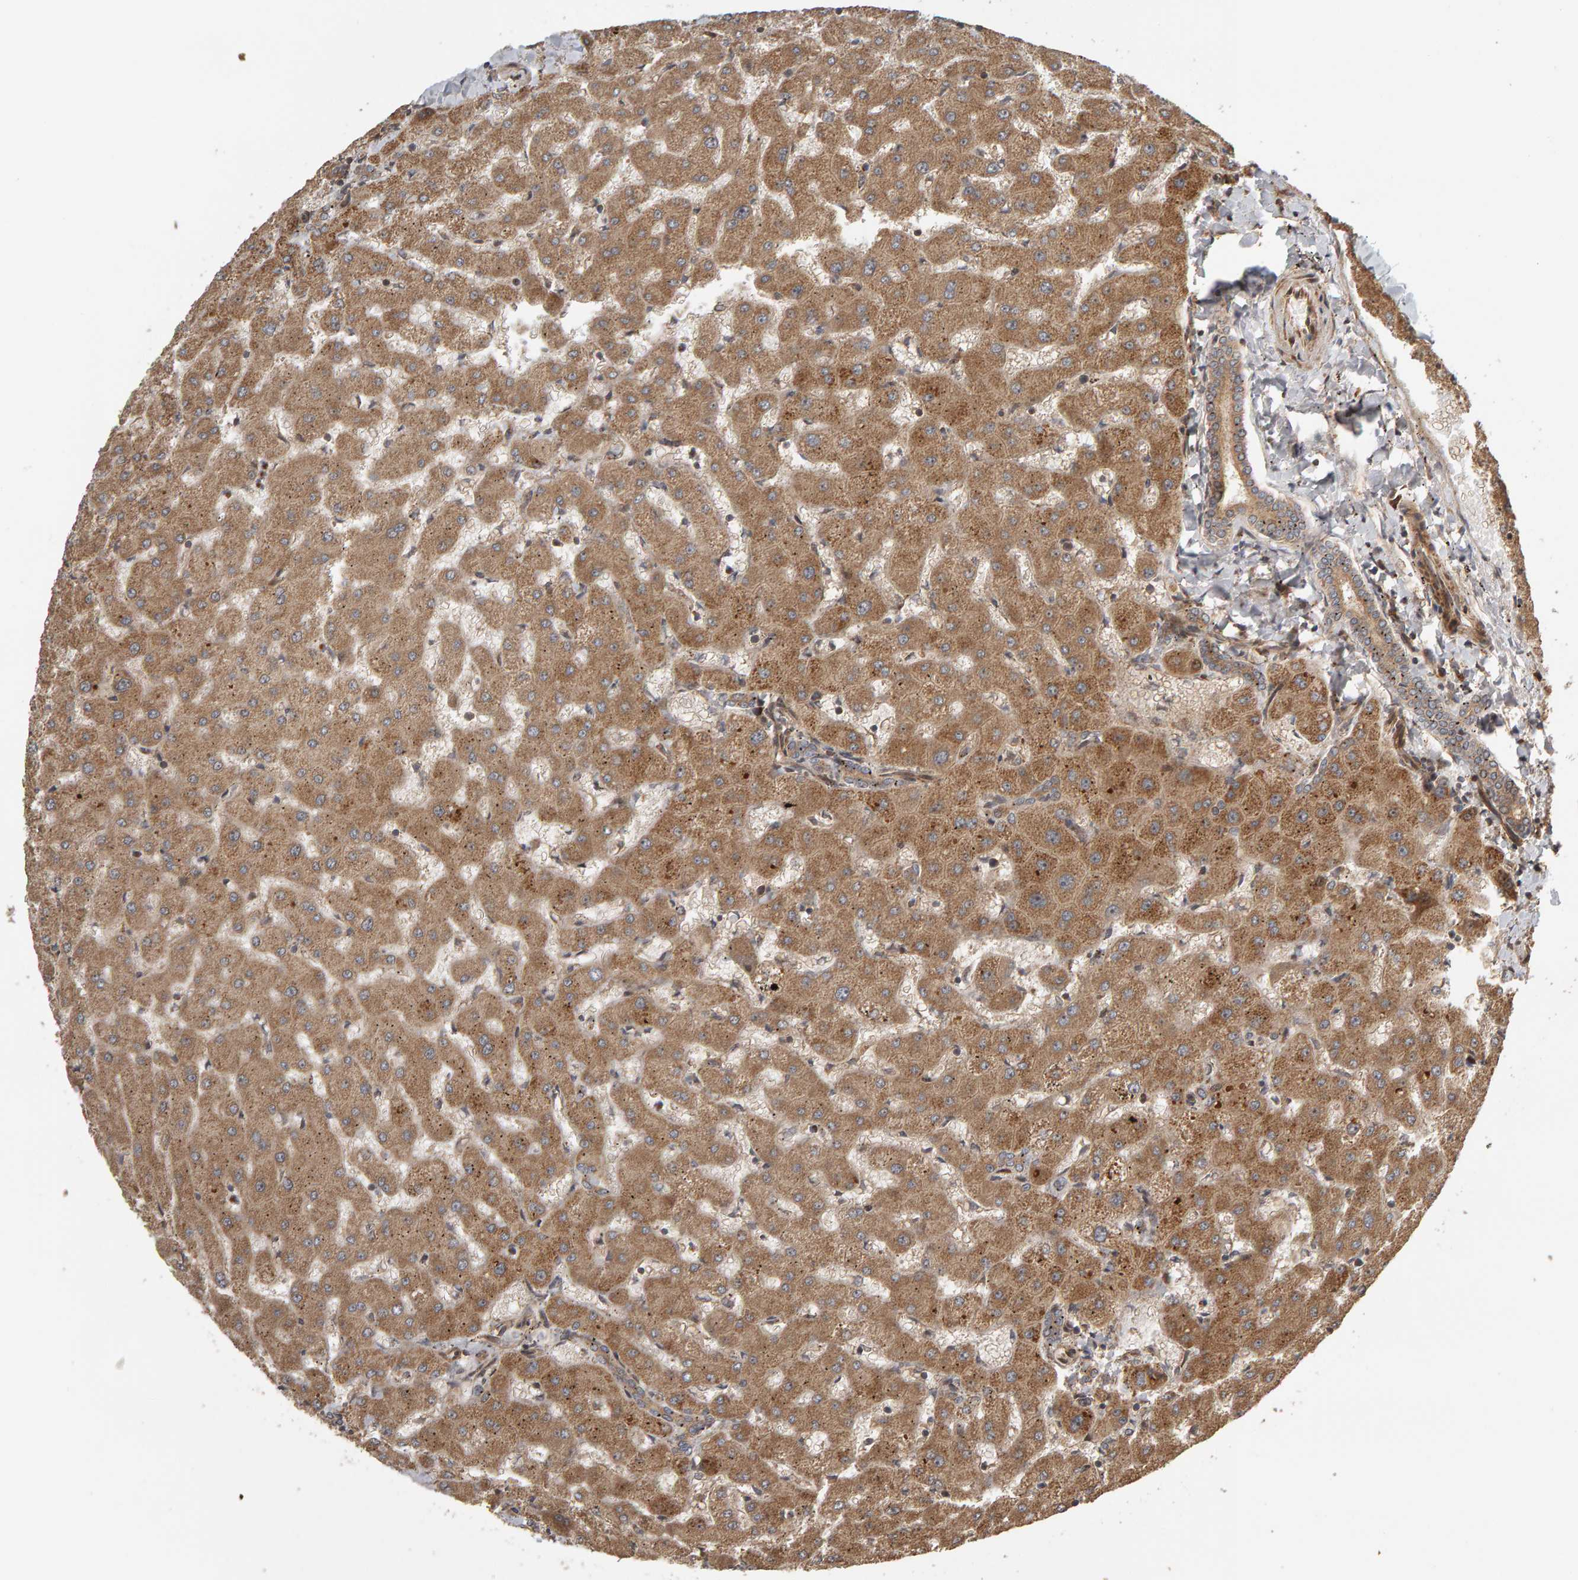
{"staining": {"intensity": "moderate", "quantity": ">75%", "location": "cytoplasmic/membranous"}, "tissue": "liver", "cell_type": "Cholangiocytes", "image_type": "normal", "snomed": [{"axis": "morphology", "description": "Normal tissue, NOS"}, {"axis": "topography", "description": "Liver"}], "caption": "This image exhibits IHC staining of unremarkable liver, with medium moderate cytoplasmic/membranous positivity in about >75% of cholangiocytes.", "gene": "ZFAND1", "patient": {"sex": "female", "age": 63}}